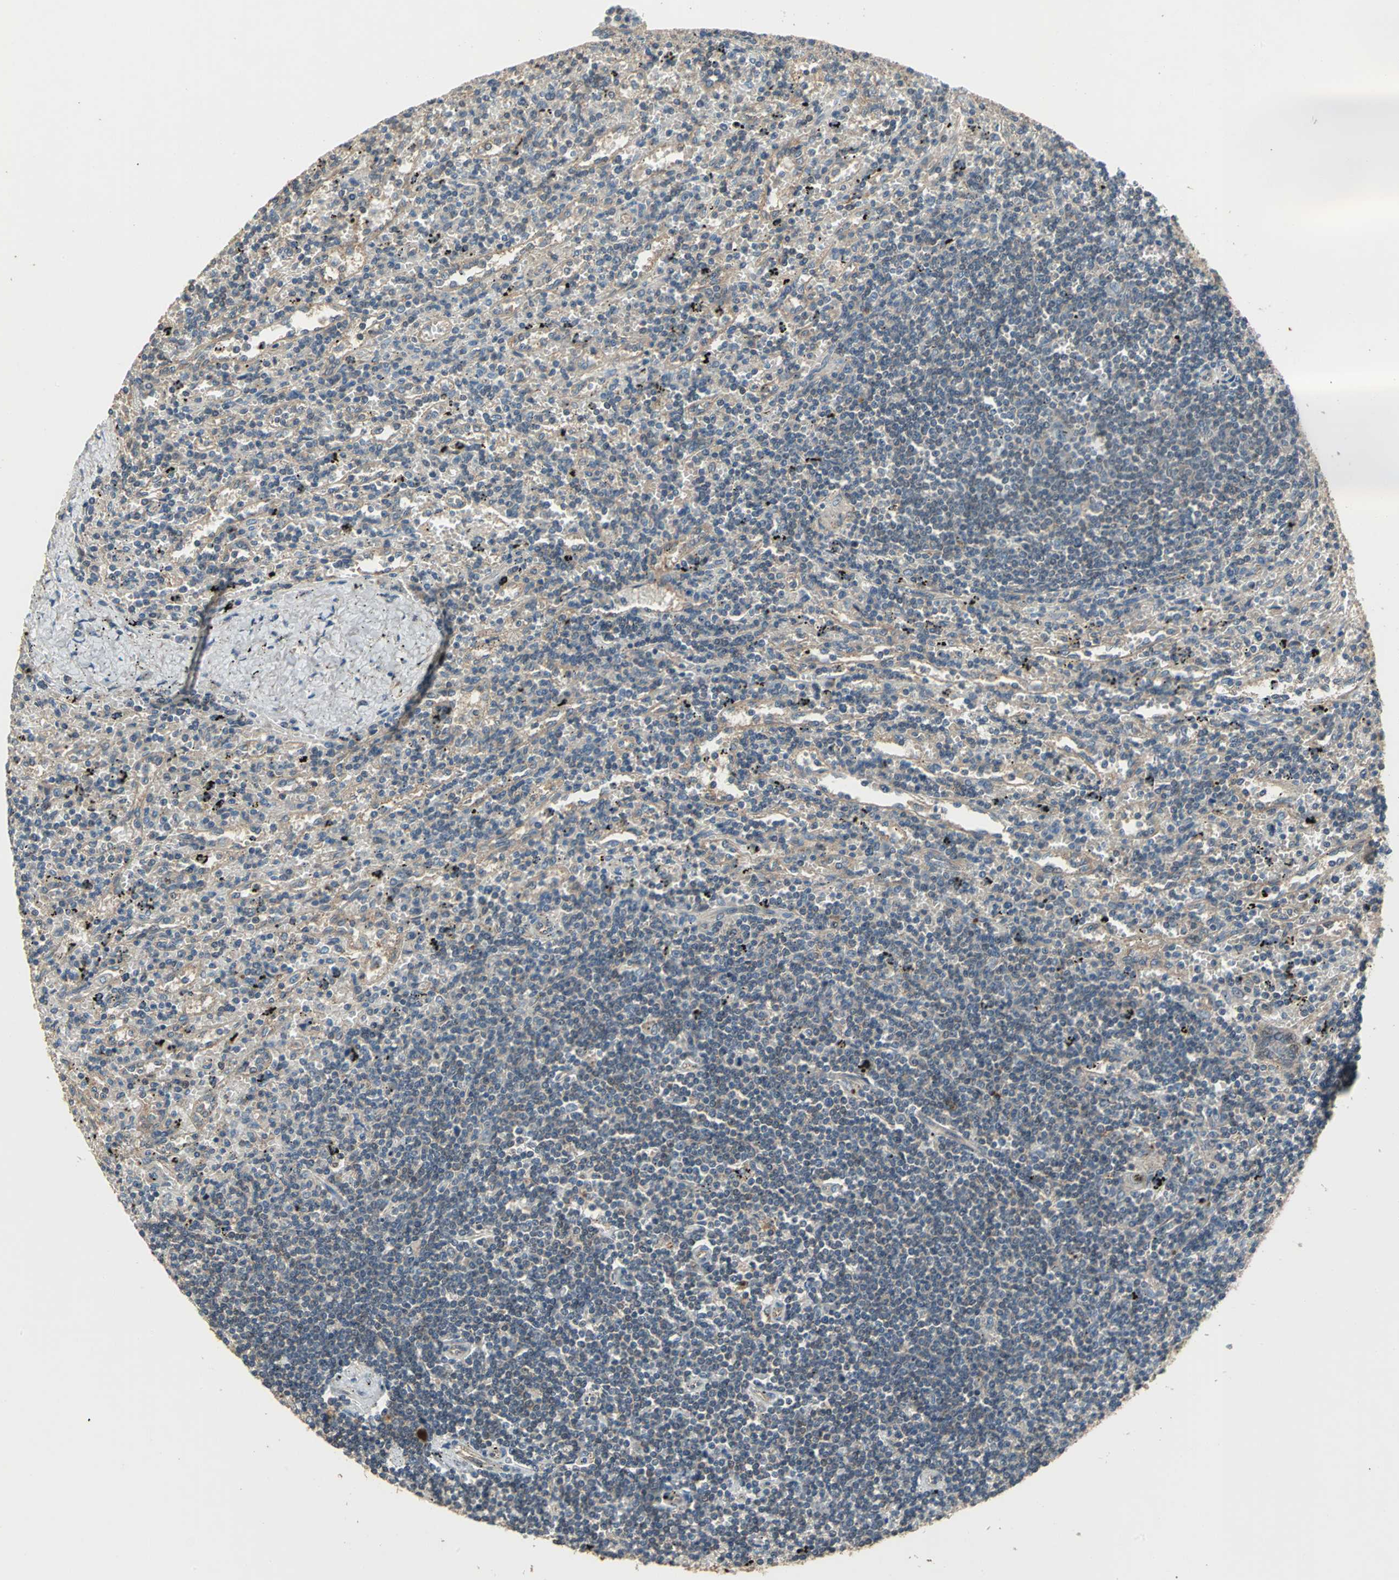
{"staining": {"intensity": "weak", "quantity": "<25%", "location": "cytoplasmic/membranous"}, "tissue": "lymphoma", "cell_type": "Tumor cells", "image_type": "cancer", "snomed": [{"axis": "morphology", "description": "Malignant lymphoma, non-Hodgkin's type, Low grade"}, {"axis": "topography", "description": "Spleen"}], "caption": "This is a micrograph of immunohistochemistry (IHC) staining of lymphoma, which shows no positivity in tumor cells.", "gene": "MET", "patient": {"sex": "male", "age": 76}}